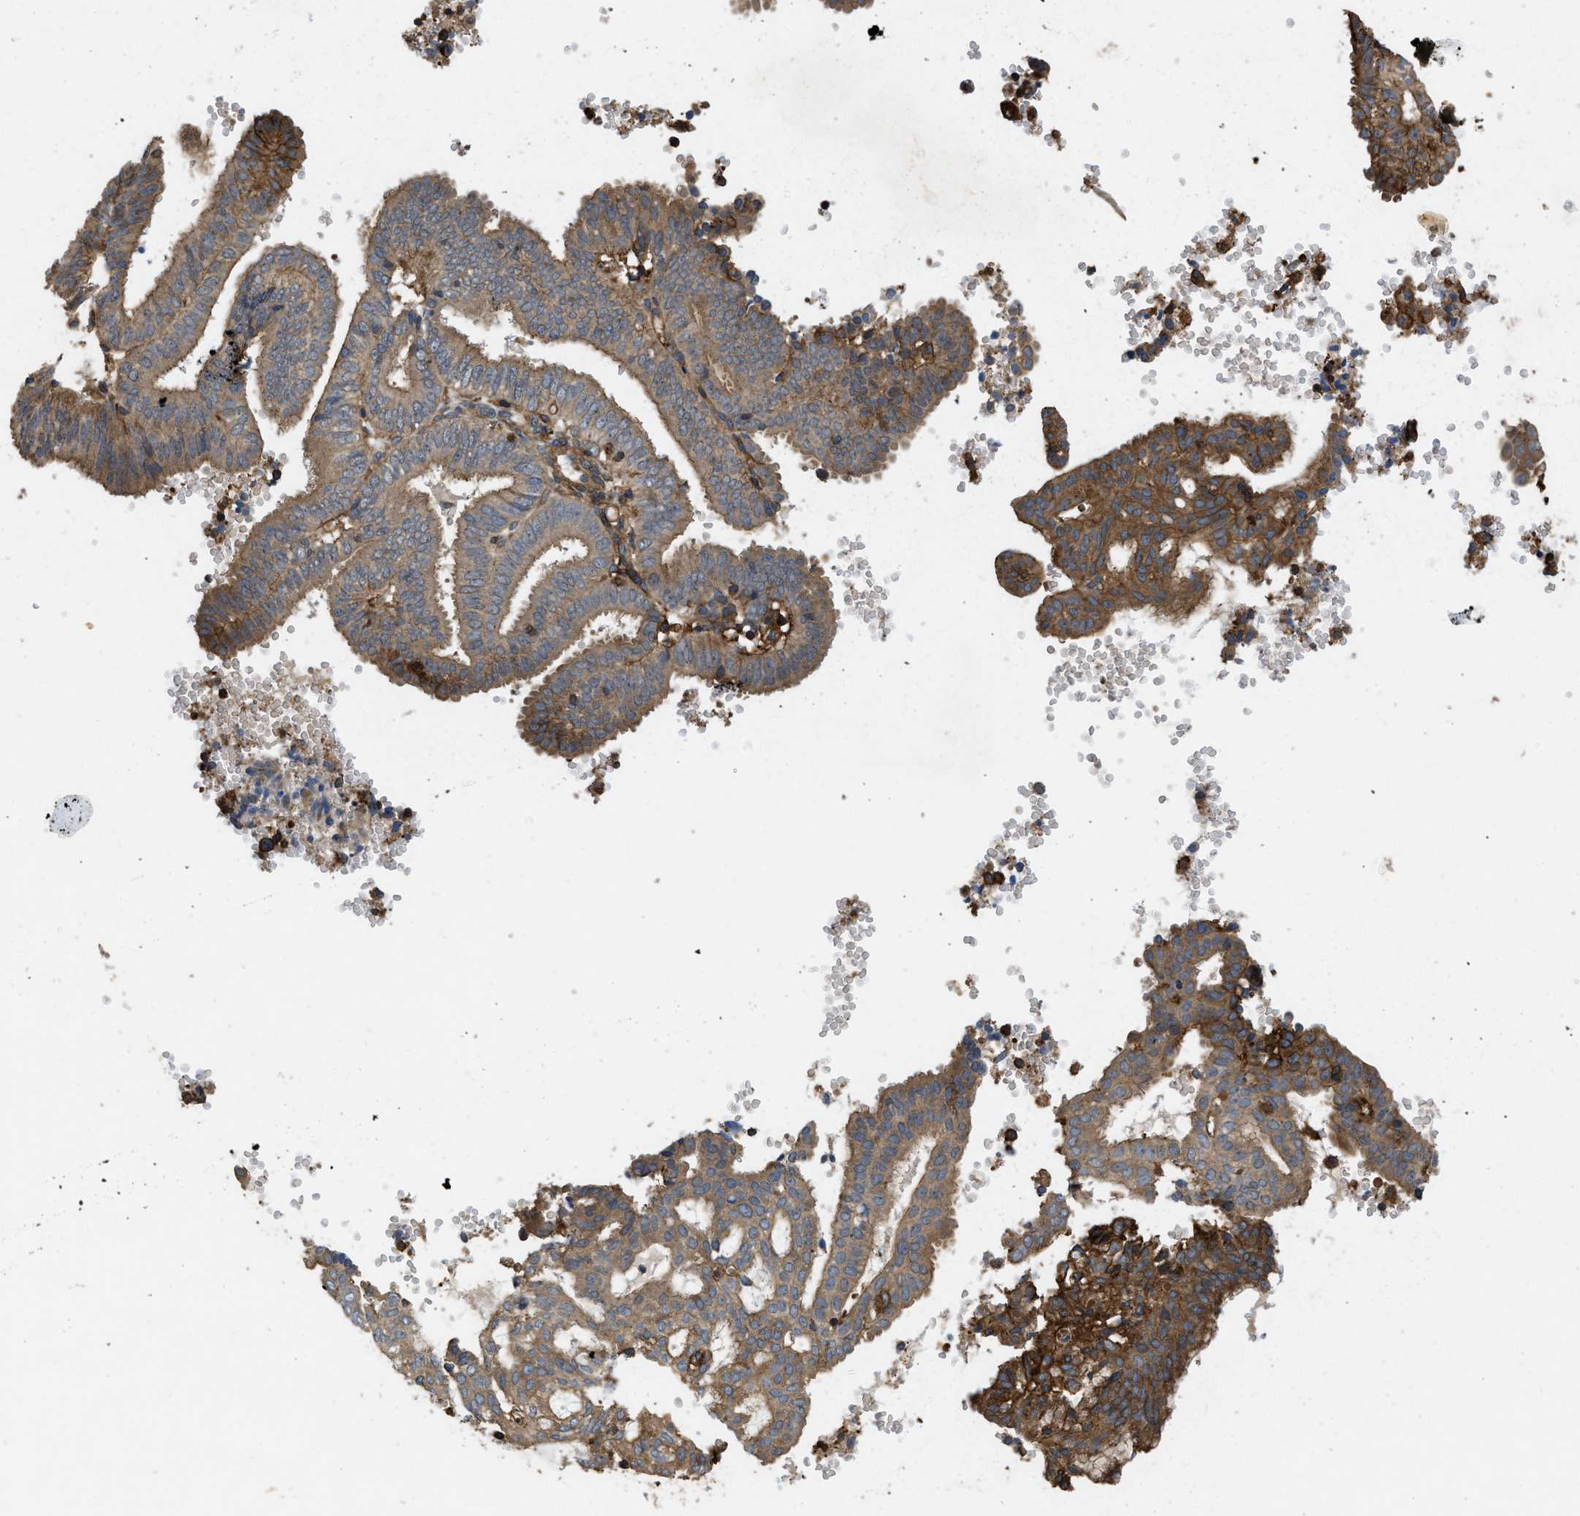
{"staining": {"intensity": "weak", "quantity": ">75%", "location": "cytoplasmic/membranous"}, "tissue": "endometrial cancer", "cell_type": "Tumor cells", "image_type": "cancer", "snomed": [{"axis": "morphology", "description": "Adenocarcinoma, NOS"}, {"axis": "topography", "description": "Endometrium"}], "caption": "An immunohistochemistry (IHC) image of tumor tissue is shown. Protein staining in brown highlights weak cytoplasmic/membranous positivity in endometrial cancer (adenocarcinoma) within tumor cells. (Stains: DAB in brown, nuclei in blue, Microscopy: brightfield microscopy at high magnification).", "gene": "LINGO2", "patient": {"sex": "female", "age": 58}}